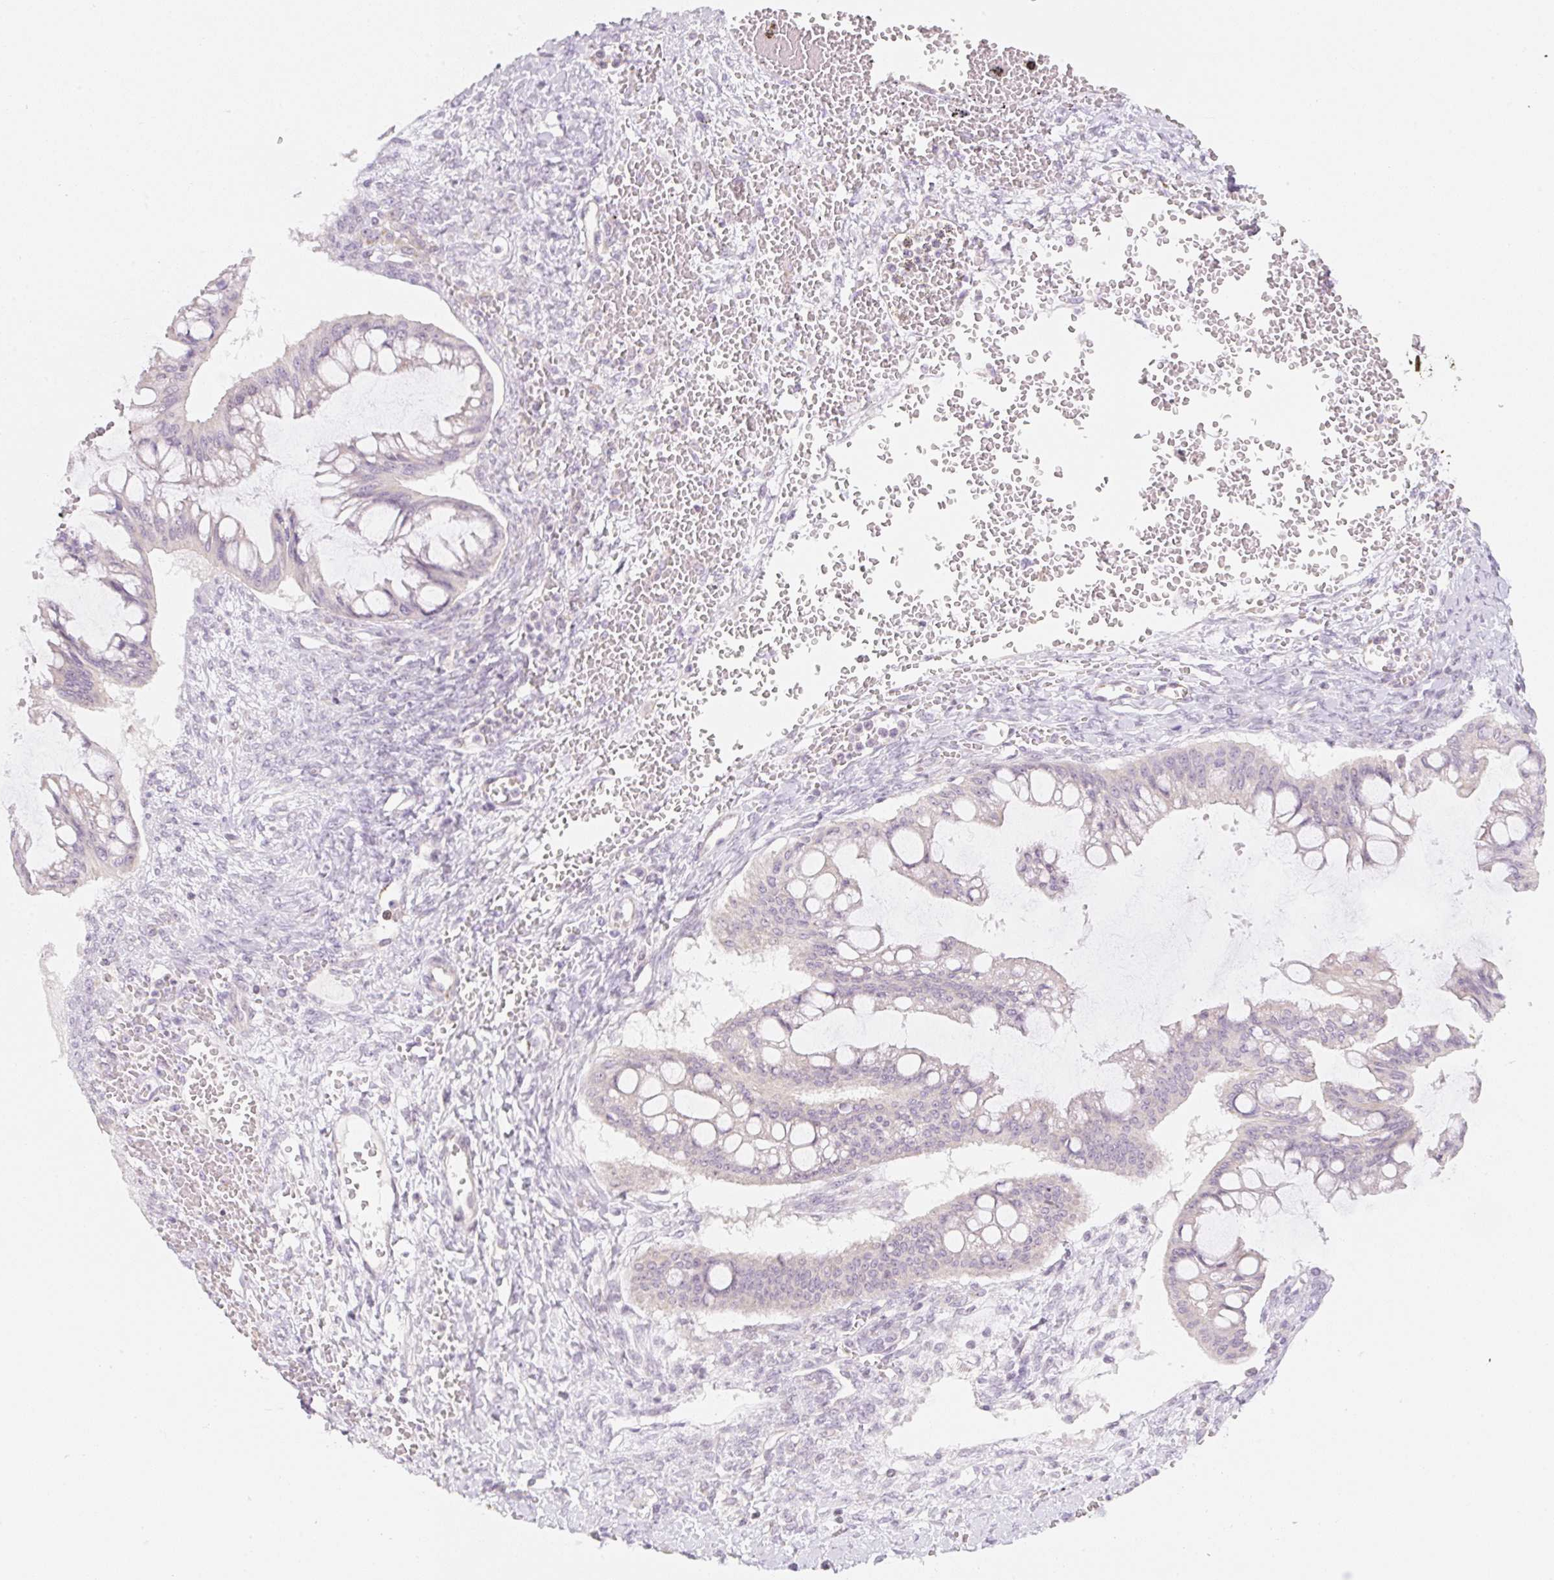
{"staining": {"intensity": "weak", "quantity": "<25%", "location": "cytoplasmic/membranous"}, "tissue": "ovarian cancer", "cell_type": "Tumor cells", "image_type": "cancer", "snomed": [{"axis": "morphology", "description": "Cystadenocarcinoma, mucinous, NOS"}, {"axis": "topography", "description": "Ovary"}], "caption": "This is an immunohistochemistry micrograph of ovarian mucinous cystadenocarcinoma. There is no staining in tumor cells.", "gene": "CASKIN1", "patient": {"sex": "female", "age": 73}}